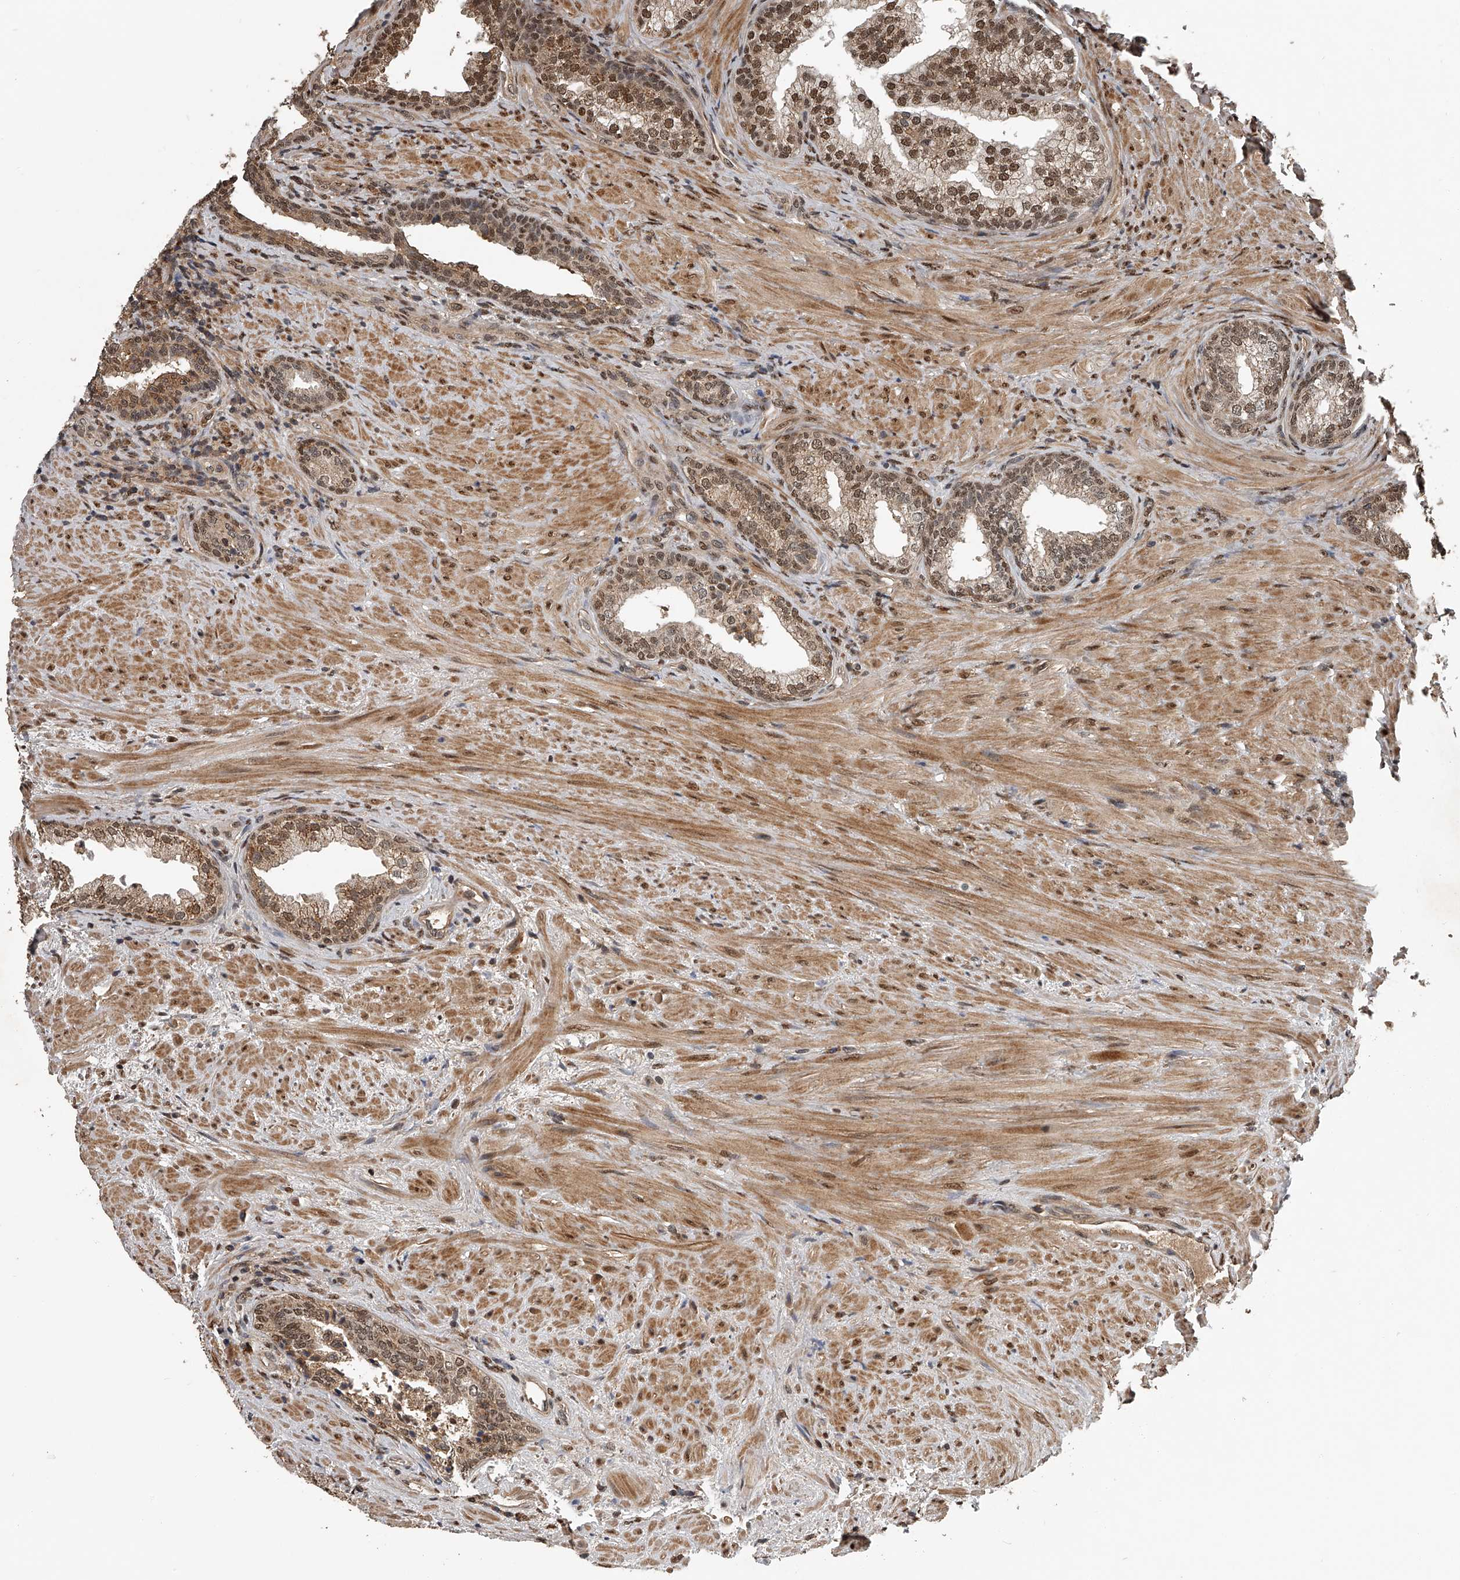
{"staining": {"intensity": "moderate", "quantity": ">75%", "location": "cytoplasmic/membranous,nuclear"}, "tissue": "prostate", "cell_type": "Glandular cells", "image_type": "normal", "snomed": [{"axis": "morphology", "description": "Normal tissue, NOS"}, {"axis": "topography", "description": "Prostate"}], "caption": "Protein expression analysis of benign prostate exhibits moderate cytoplasmic/membranous,nuclear expression in approximately >75% of glandular cells.", "gene": "PLEKHG1", "patient": {"sex": "male", "age": 76}}